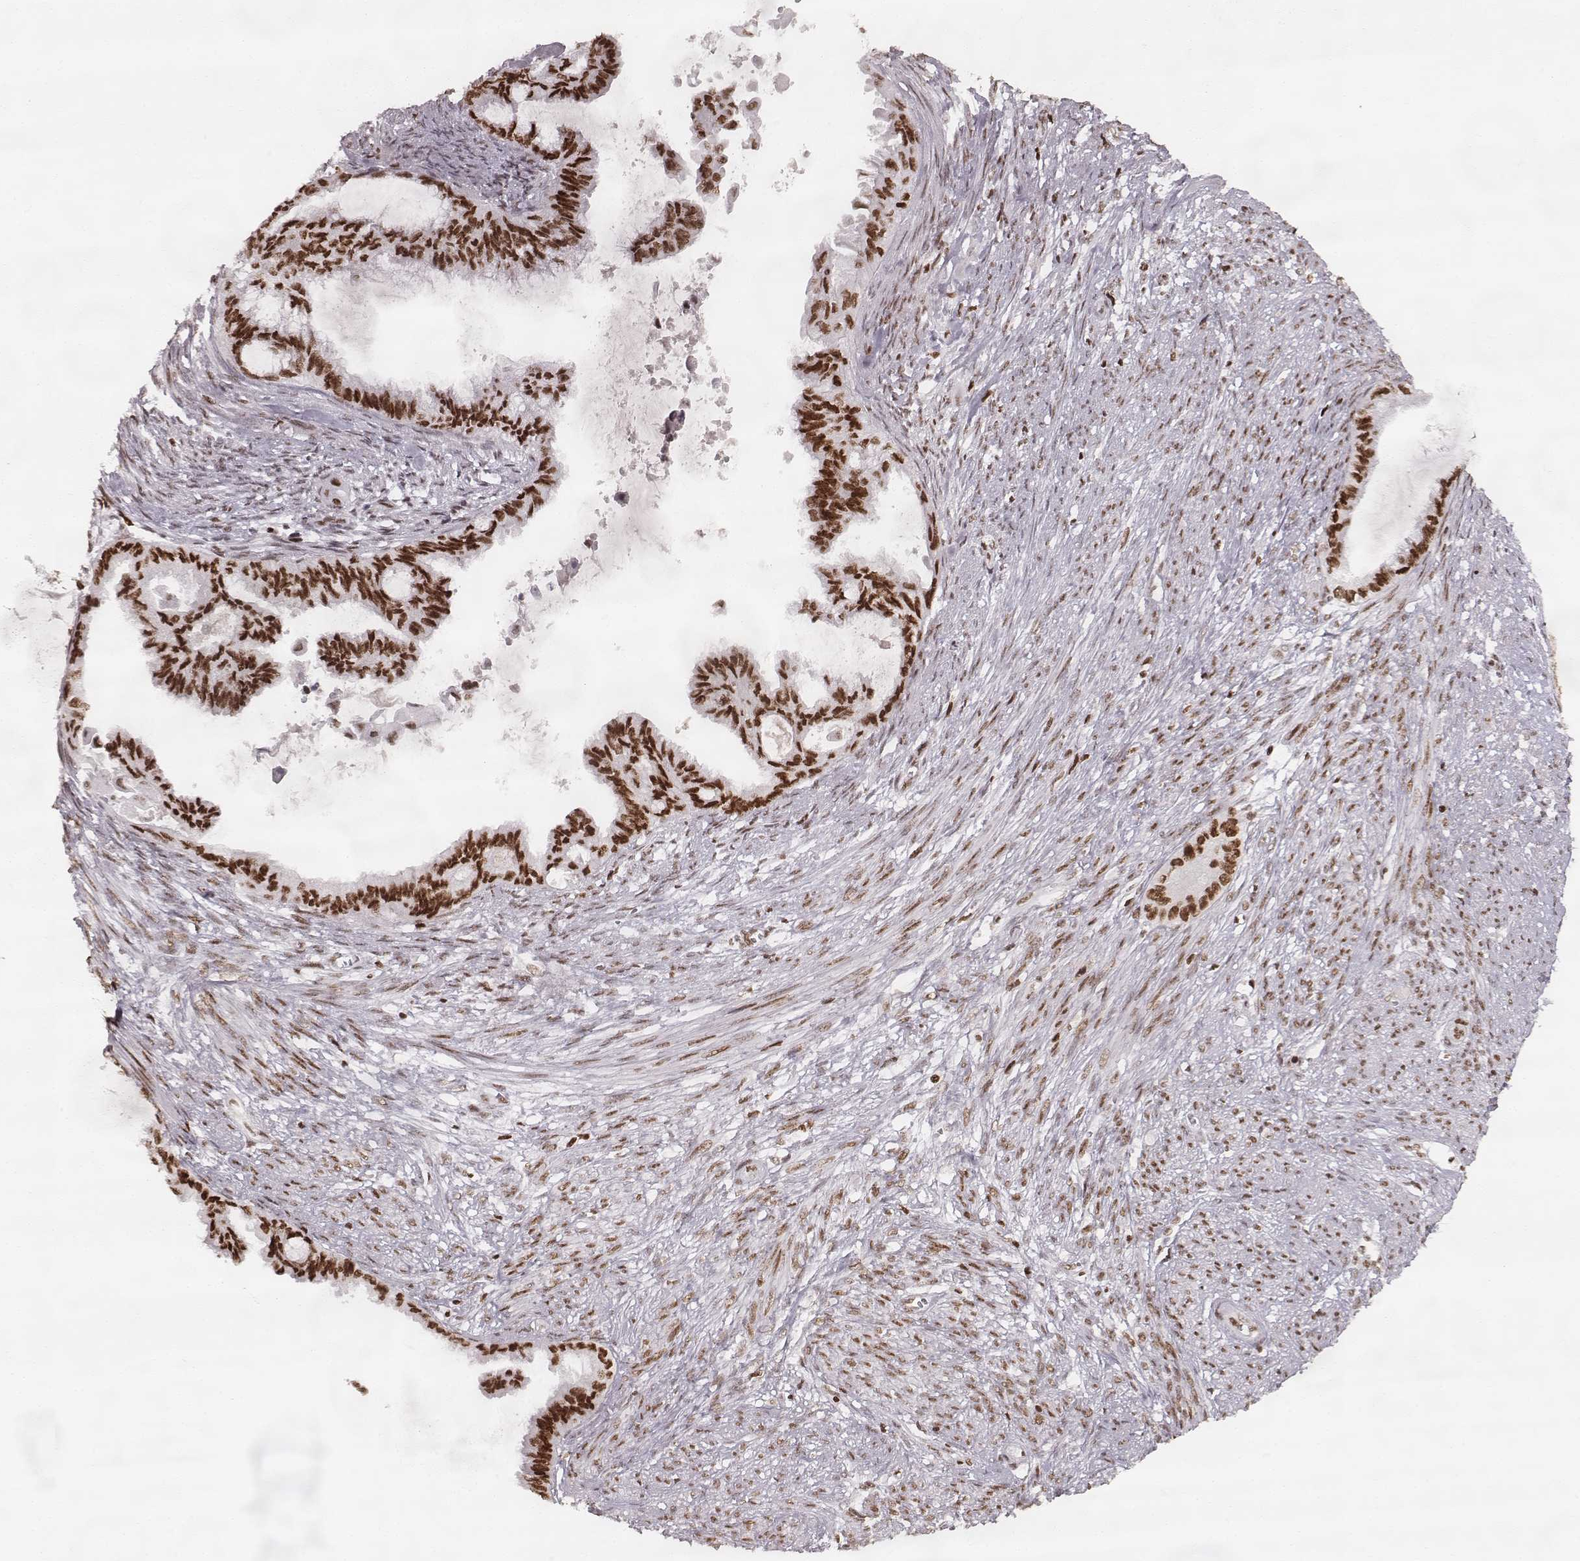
{"staining": {"intensity": "strong", "quantity": ">75%", "location": "nuclear"}, "tissue": "endometrial cancer", "cell_type": "Tumor cells", "image_type": "cancer", "snomed": [{"axis": "morphology", "description": "Adenocarcinoma, NOS"}, {"axis": "topography", "description": "Endometrium"}], "caption": "Adenocarcinoma (endometrial) stained with a brown dye demonstrates strong nuclear positive positivity in about >75% of tumor cells.", "gene": "PARP1", "patient": {"sex": "female", "age": 86}}